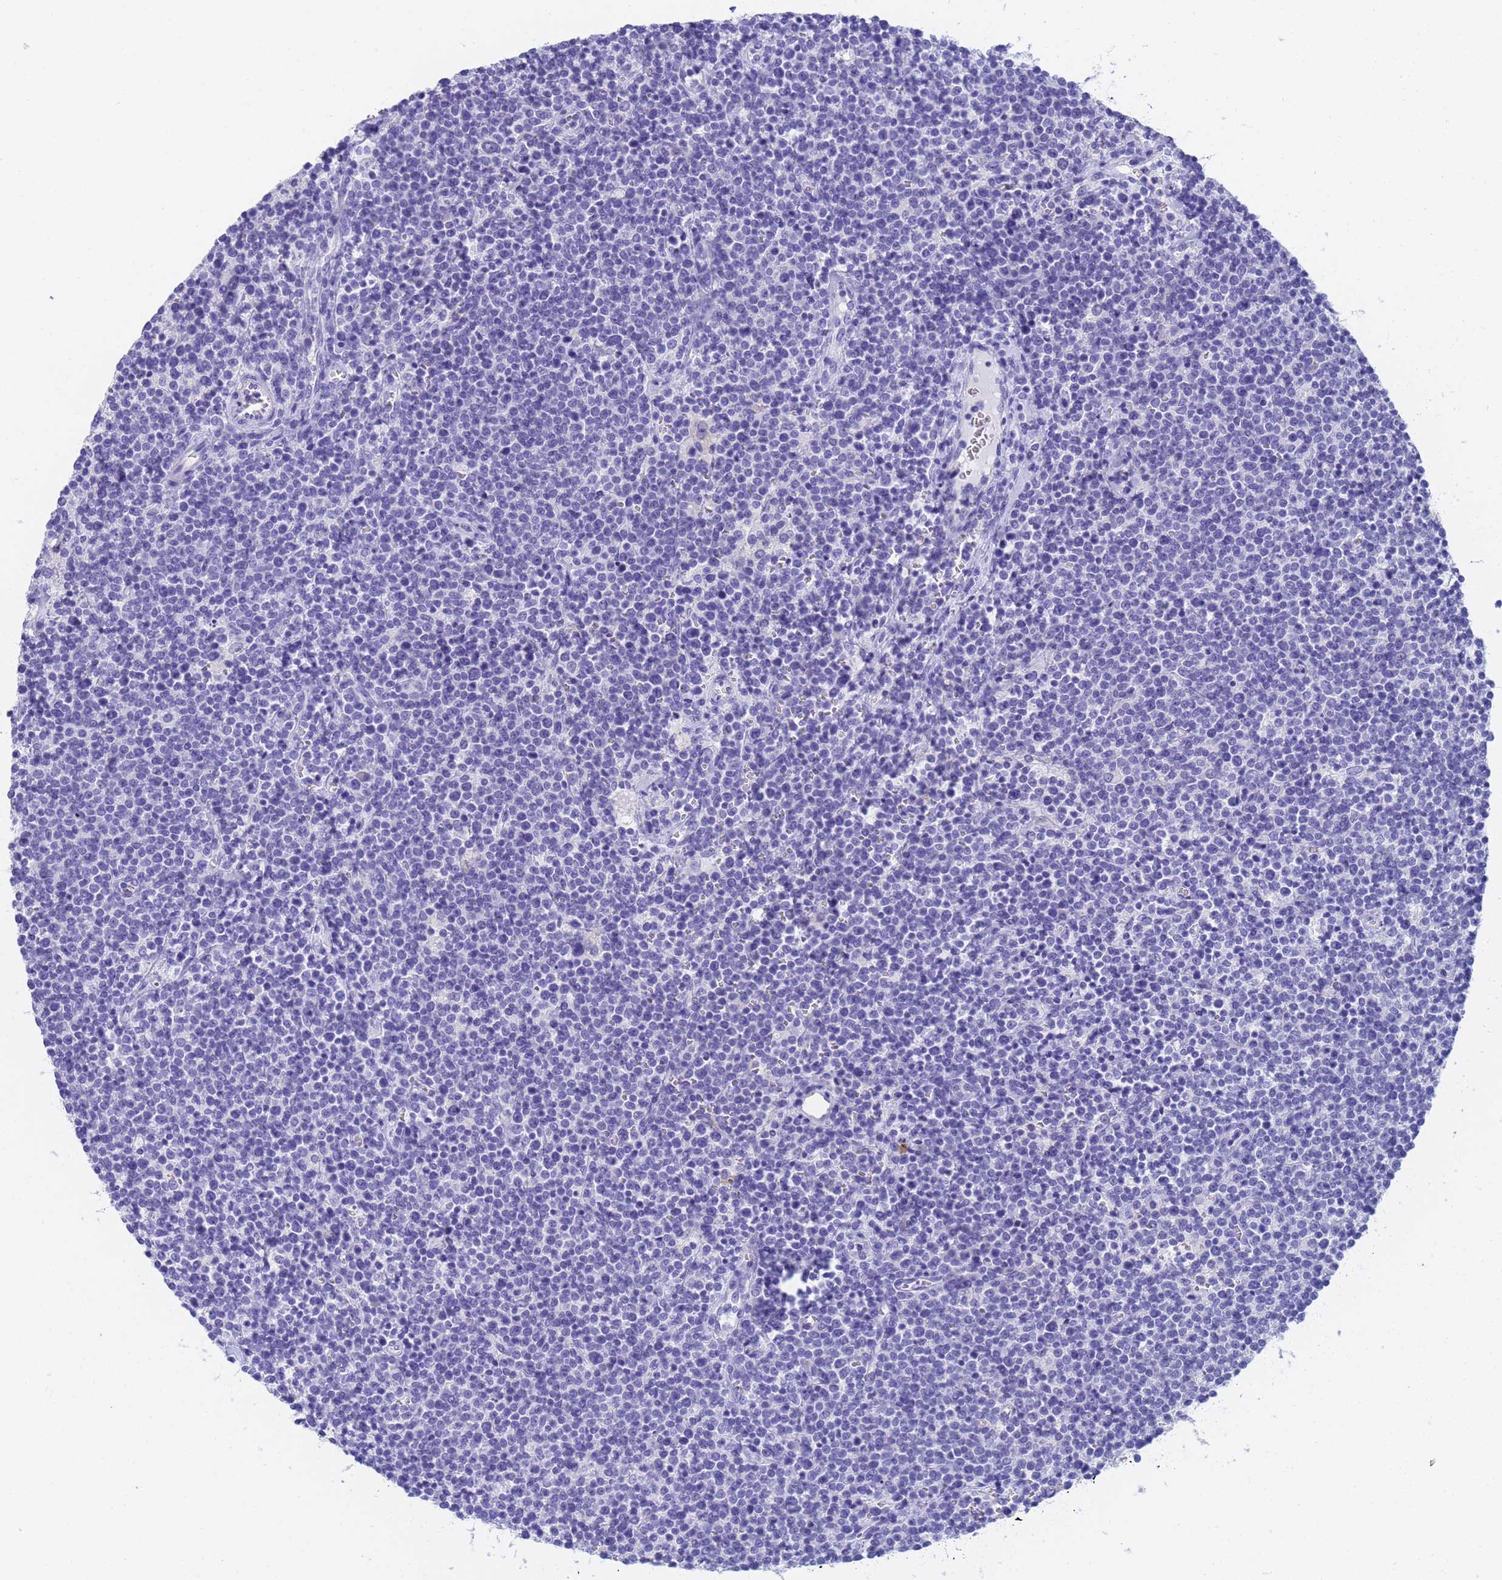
{"staining": {"intensity": "negative", "quantity": "none", "location": "none"}, "tissue": "lymphoma", "cell_type": "Tumor cells", "image_type": "cancer", "snomed": [{"axis": "morphology", "description": "Malignant lymphoma, non-Hodgkin's type, High grade"}, {"axis": "topography", "description": "Lymph node"}], "caption": "An immunohistochemistry (IHC) histopathology image of malignant lymphoma, non-Hodgkin's type (high-grade) is shown. There is no staining in tumor cells of malignant lymphoma, non-Hodgkin's type (high-grade).", "gene": "STATH", "patient": {"sex": "male", "age": 61}}